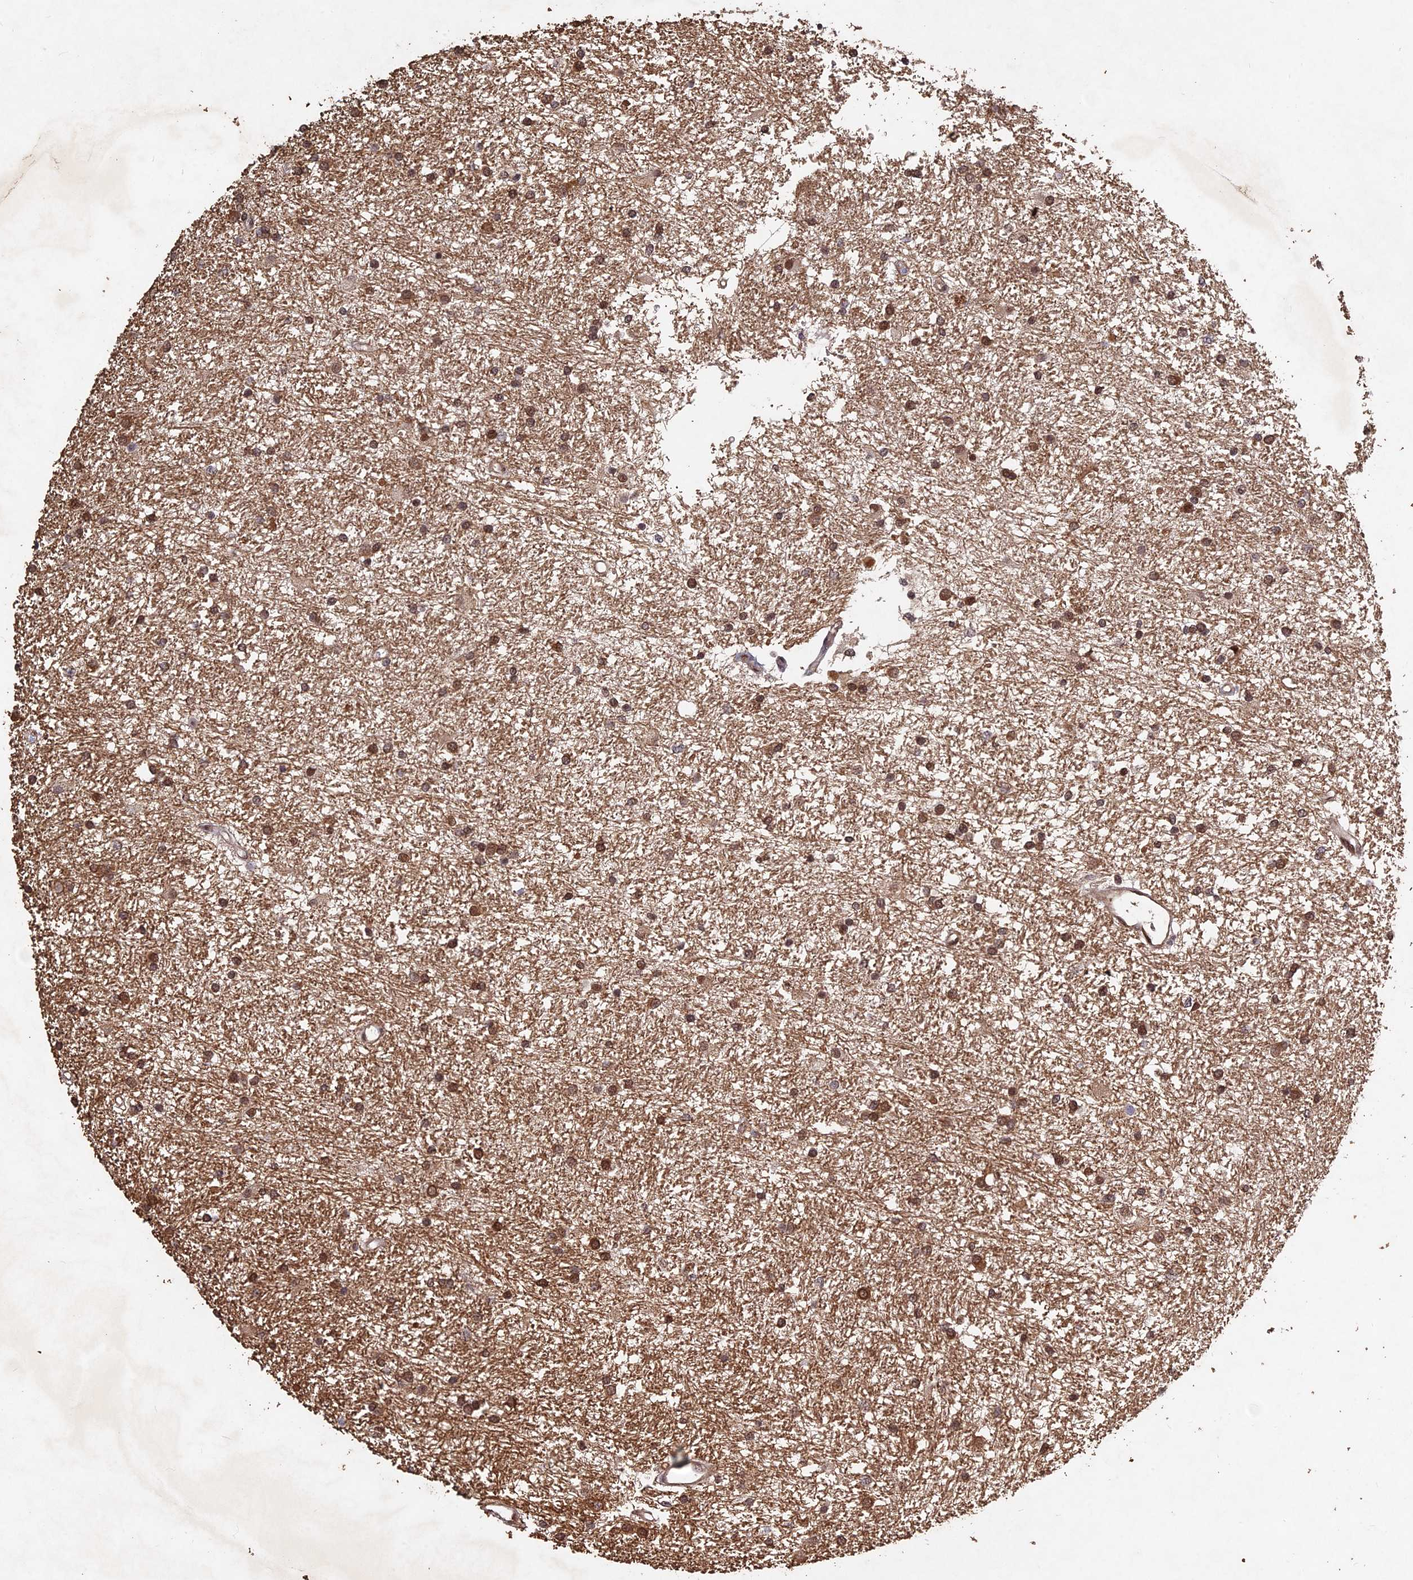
{"staining": {"intensity": "moderate", "quantity": ">75%", "location": "cytoplasmic/membranous,nuclear"}, "tissue": "glioma", "cell_type": "Tumor cells", "image_type": "cancer", "snomed": [{"axis": "morphology", "description": "Glioma, malignant, High grade"}, {"axis": "topography", "description": "Brain"}], "caption": "A high-resolution image shows immunohistochemistry staining of glioma, which shows moderate cytoplasmic/membranous and nuclear staining in approximately >75% of tumor cells.", "gene": "FAM53C", "patient": {"sex": "male", "age": 77}}